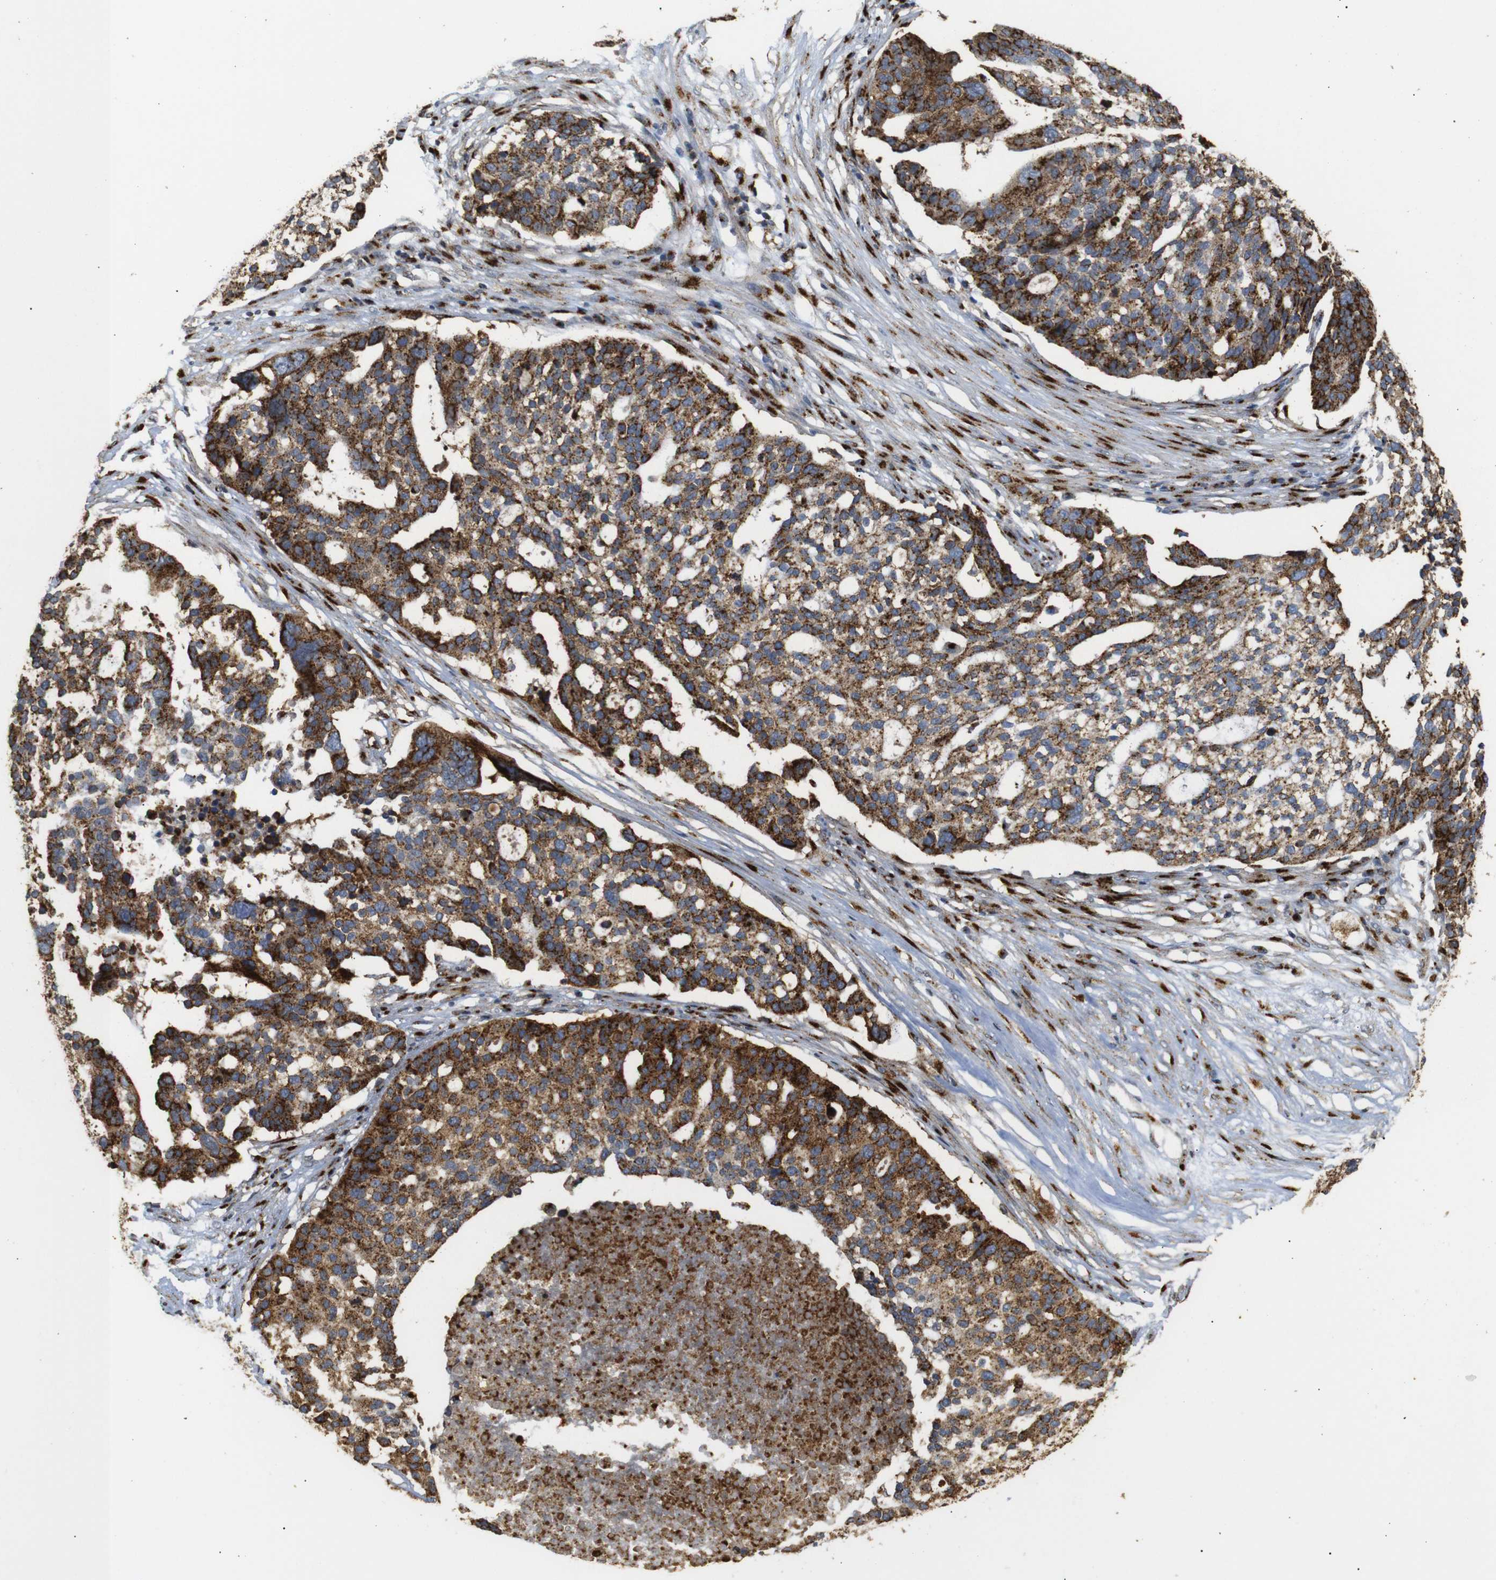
{"staining": {"intensity": "strong", "quantity": ">75%", "location": "cytoplasmic/membranous"}, "tissue": "ovarian cancer", "cell_type": "Tumor cells", "image_type": "cancer", "snomed": [{"axis": "morphology", "description": "Cystadenocarcinoma, serous, NOS"}, {"axis": "topography", "description": "Ovary"}], "caption": "Immunohistochemical staining of serous cystadenocarcinoma (ovarian) displays high levels of strong cytoplasmic/membranous protein expression in about >75% of tumor cells.", "gene": "TGOLN2", "patient": {"sex": "female", "age": 59}}